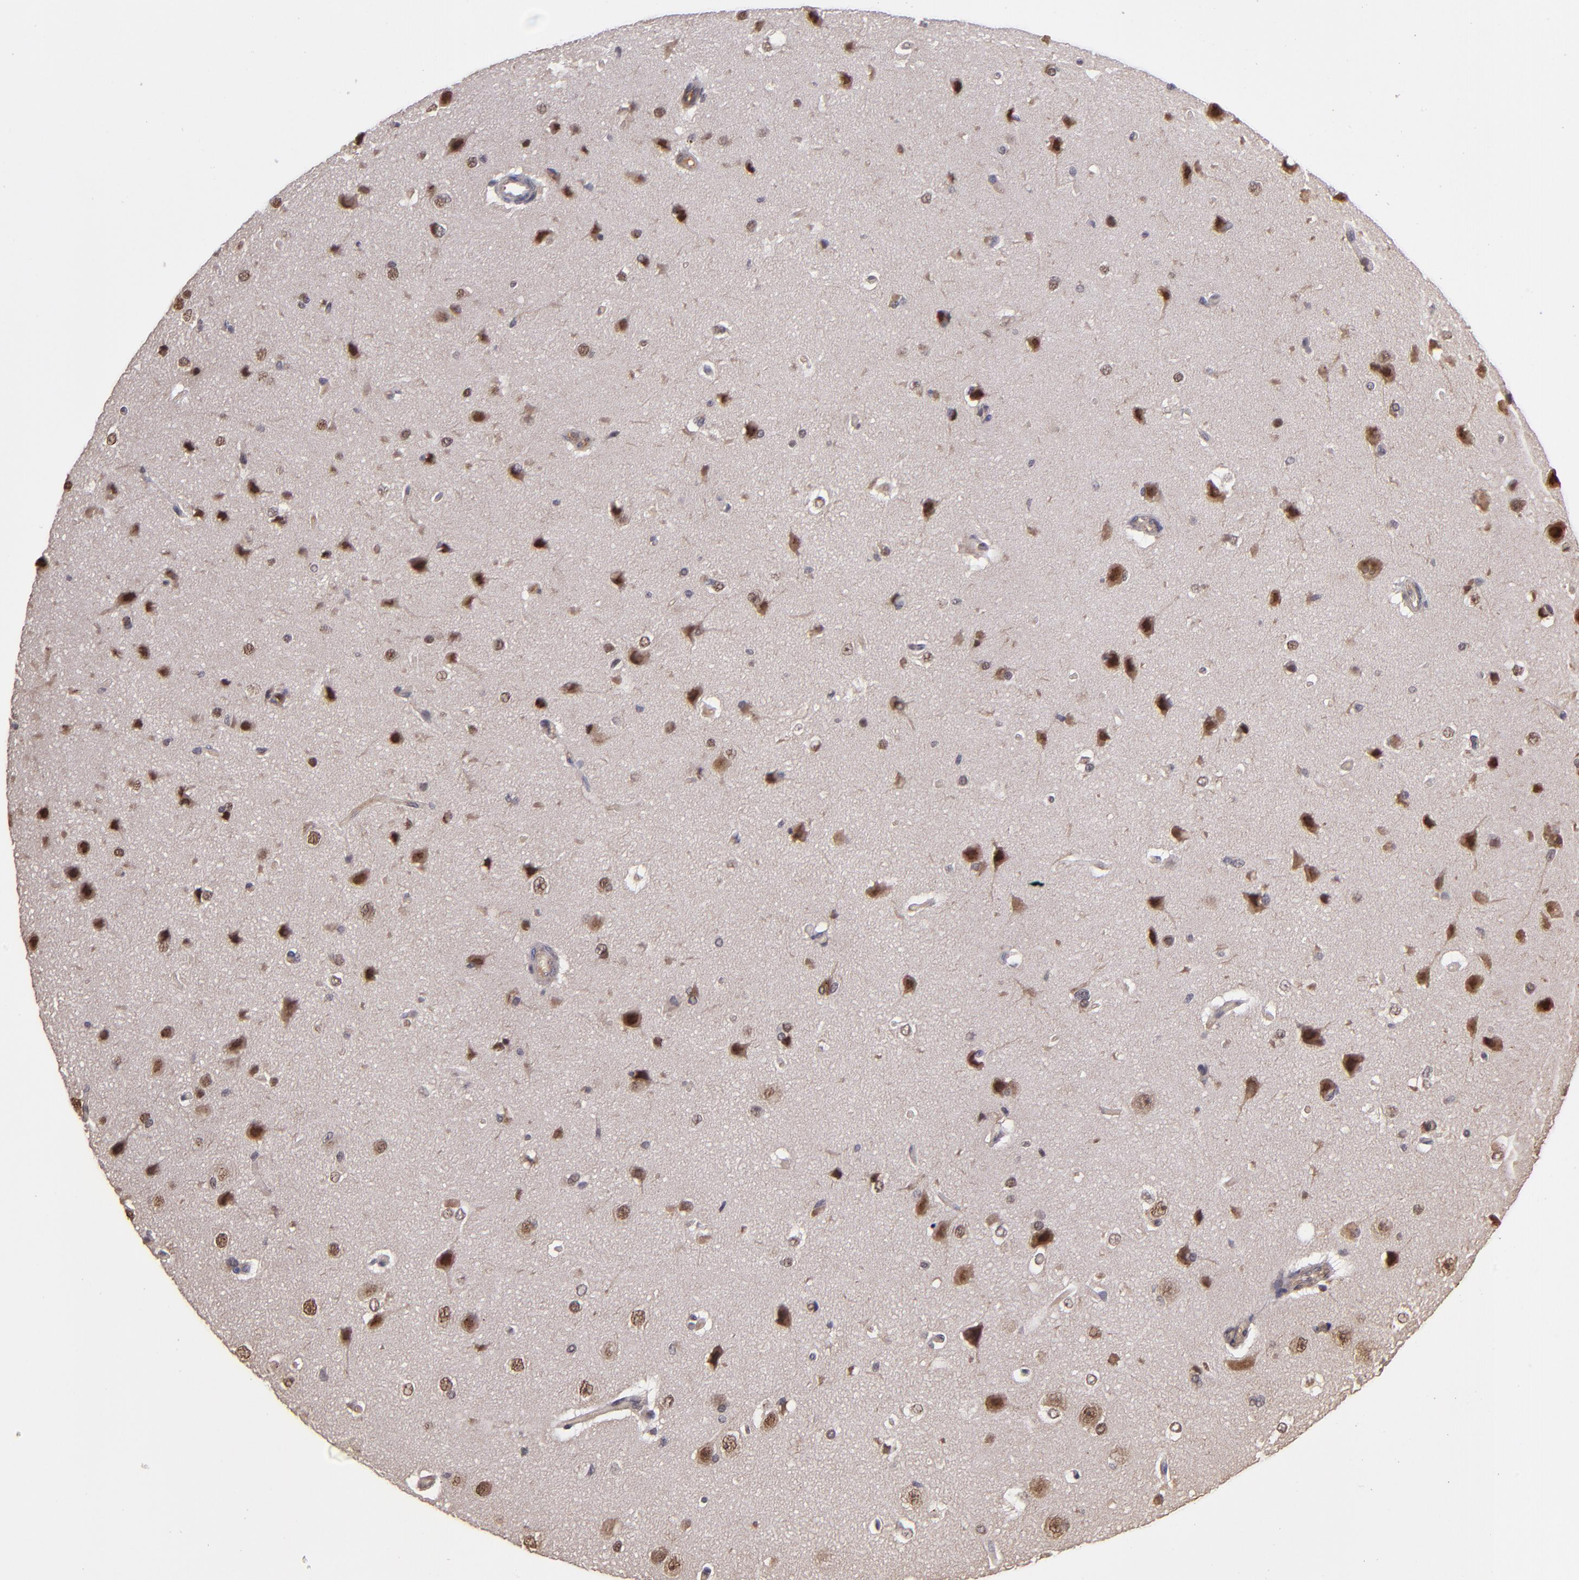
{"staining": {"intensity": "negative", "quantity": "none", "location": "none"}, "tissue": "cerebral cortex", "cell_type": "Endothelial cells", "image_type": "normal", "snomed": [{"axis": "morphology", "description": "Normal tissue, NOS"}, {"axis": "topography", "description": "Cerebral cortex"}], "caption": "Cerebral cortex stained for a protein using immunohistochemistry demonstrates no expression endothelial cells.", "gene": "ABHD12B", "patient": {"sex": "female", "age": 45}}